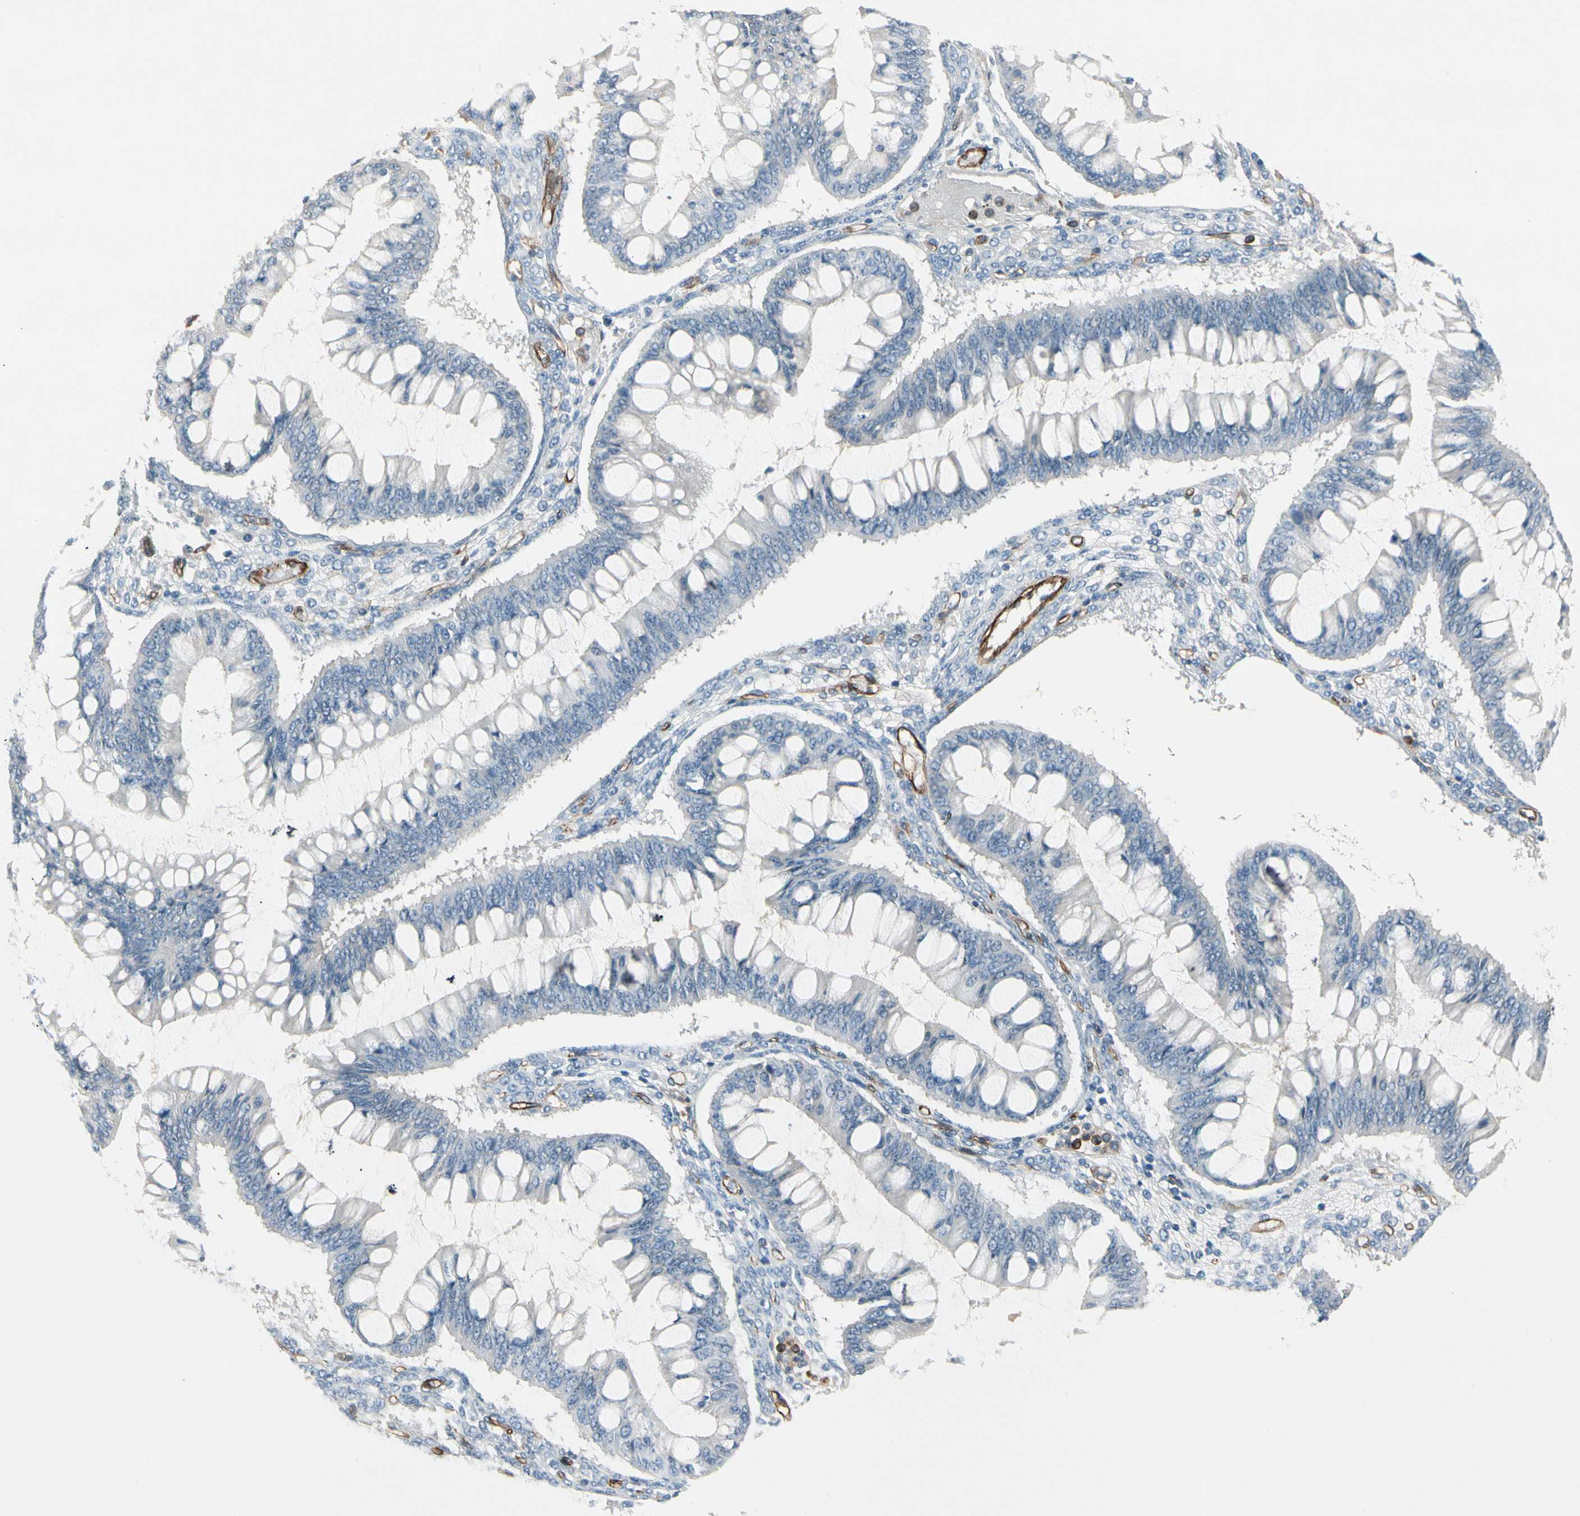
{"staining": {"intensity": "negative", "quantity": "none", "location": "none"}, "tissue": "ovarian cancer", "cell_type": "Tumor cells", "image_type": "cancer", "snomed": [{"axis": "morphology", "description": "Cystadenocarcinoma, mucinous, NOS"}, {"axis": "topography", "description": "Ovary"}], "caption": "An IHC histopathology image of ovarian cancer is shown. There is no staining in tumor cells of ovarian cancer. Brightfield microscopy of IHC stained with DAB (brown) and hematoxylin (blue), captured at high magnification.", "gene": "CD93", "patient": {"sex": "female", "age": 73}}